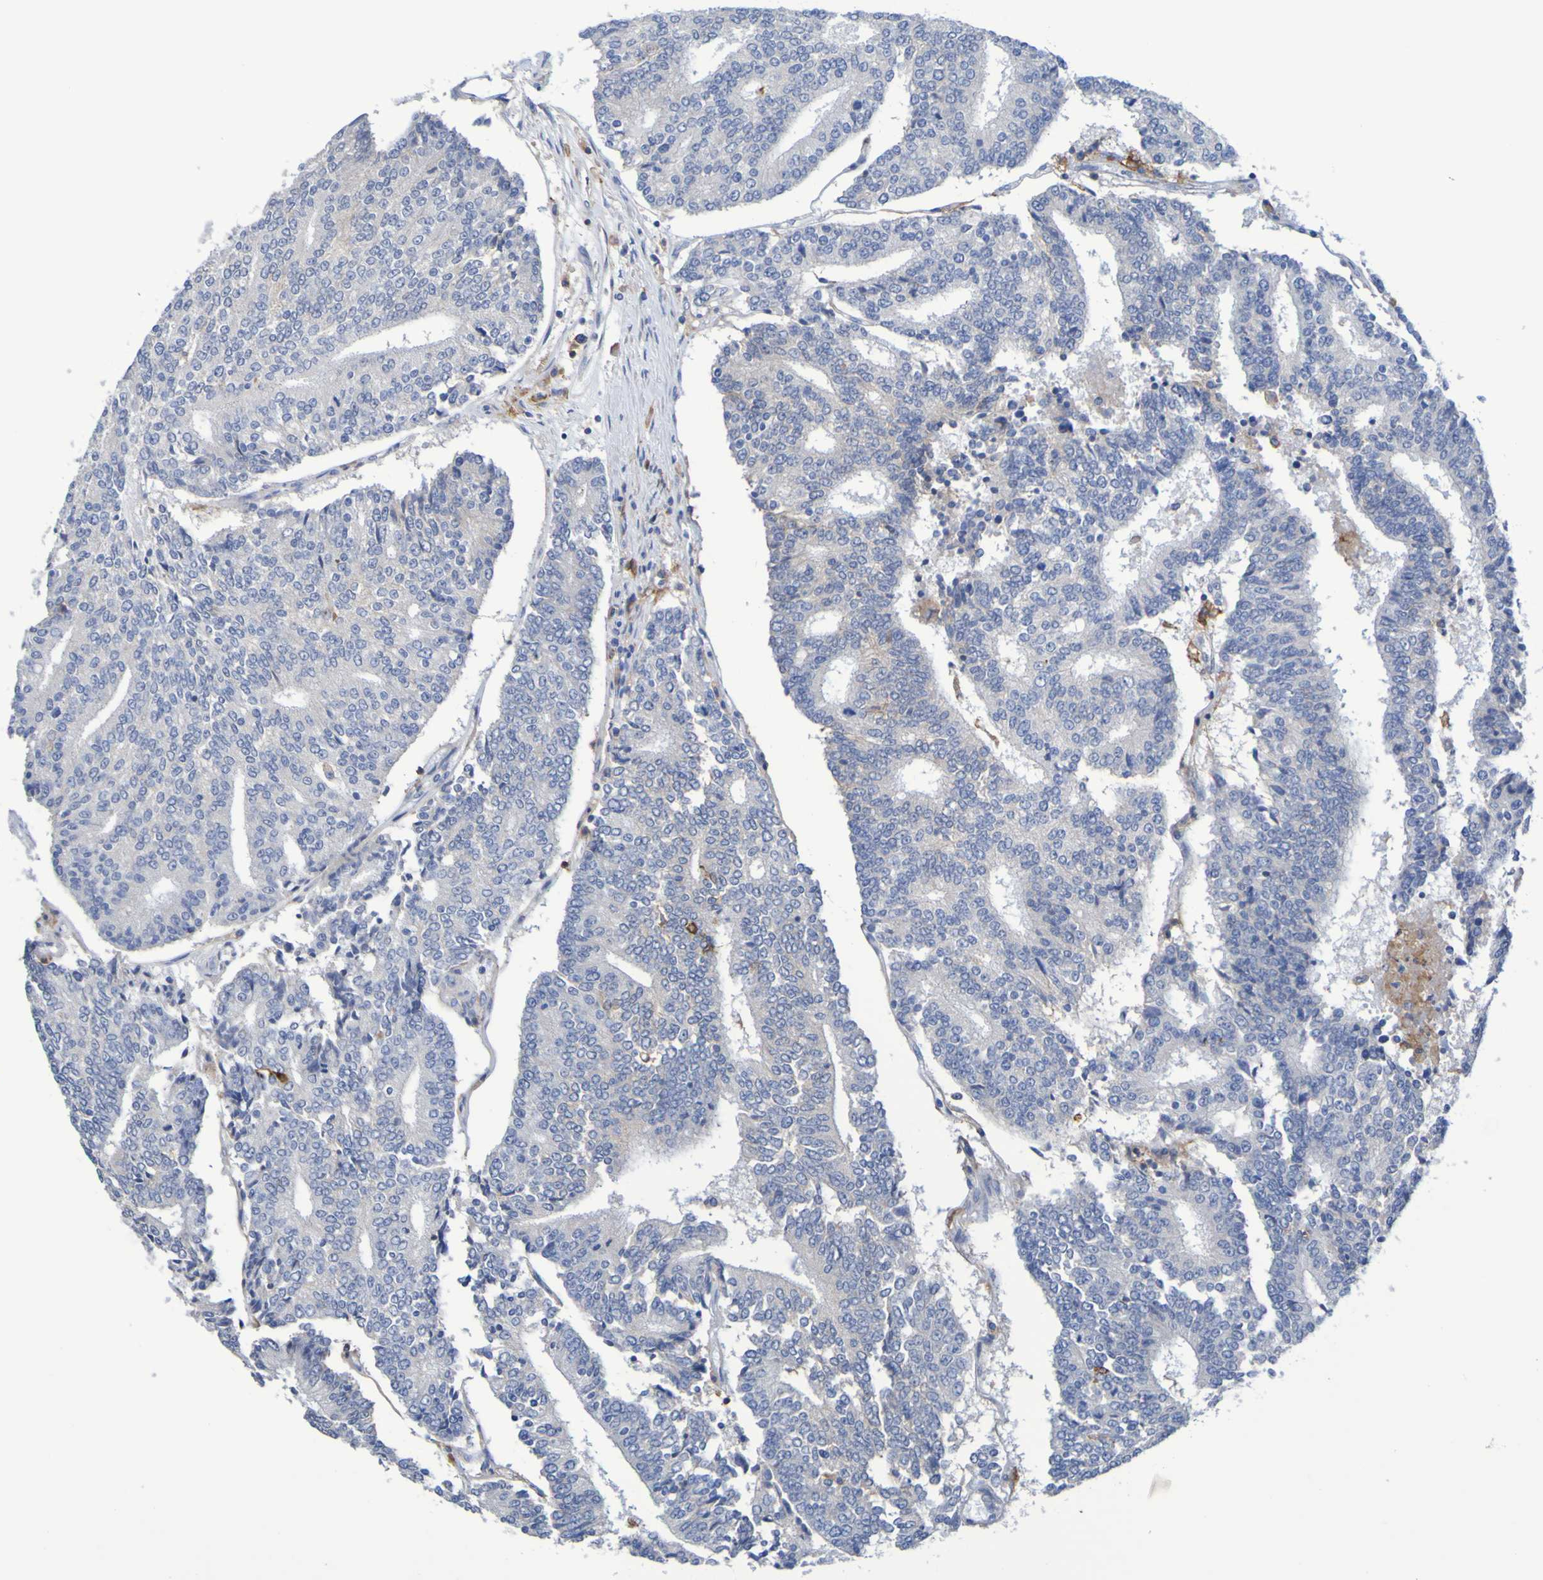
{"staining": {"intensity": "negative", "quantity": "none", "location": "none"}, "tissue": "prostate cancer", "cell_type": "Tumor cells", "image_type": "cancer", "snomed": [{"axis": "morphology", "description": "Normal tissue, NOS"}, {"axis": "morphology", "description": "Adenocarcinoma, High grade"}, {"axis": "topography", "description": "Prostate"}, {"axis": "topography", "description": "Seminal veicle"}], "caption": "Photomicrograph shows no significant protein expression in tumor cells of prostate cancer. Brightfield microscopy of immunohistochemistry stained with DAB (brown) and hematoxylin (blue), captured at high magnification.", "gene": "SLC3A2", "patient": {"sex": "male", "age": 55}}